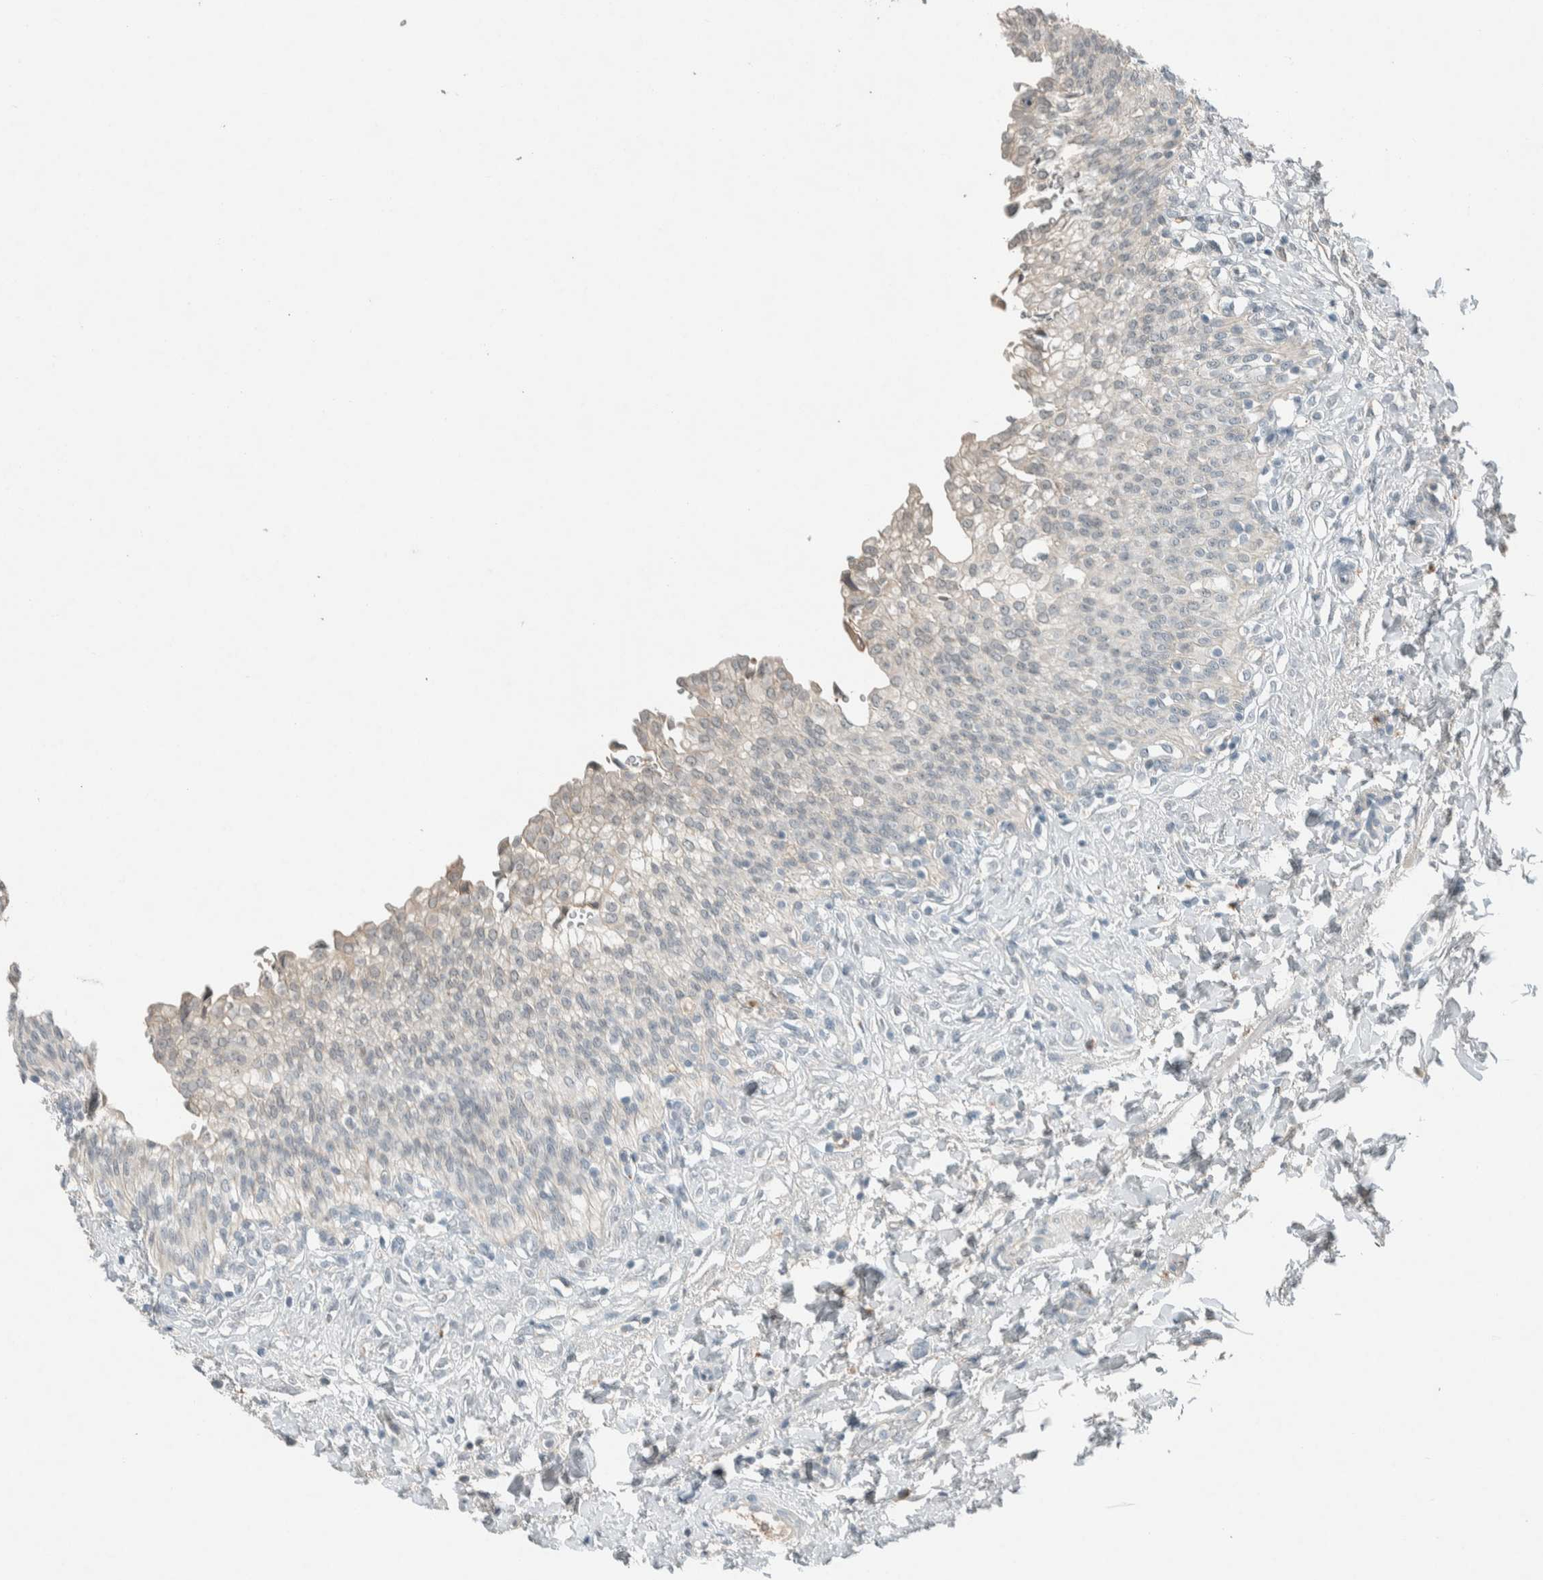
{"staining": {"intensity": "weak", "quantity": "<25%", "location": "cytoplasmic/membranous"}, "tissue": "urinary bladder", "cell_type": "Urothelial cells", "image_type": "normal", "snomed": [{"axis": "morphology", "description": "Urothelial carcinoma, High grade"}, {"axis": "topography", "description": "Urinary bladder"}], "caption": "An immunohistochemistry micrograph of normal urinary bladder is shown. There is no staining in urothelial cells of urinary bladder.", "gene": "CERCAM", "patient": {"sex": "male", "age": 46}}